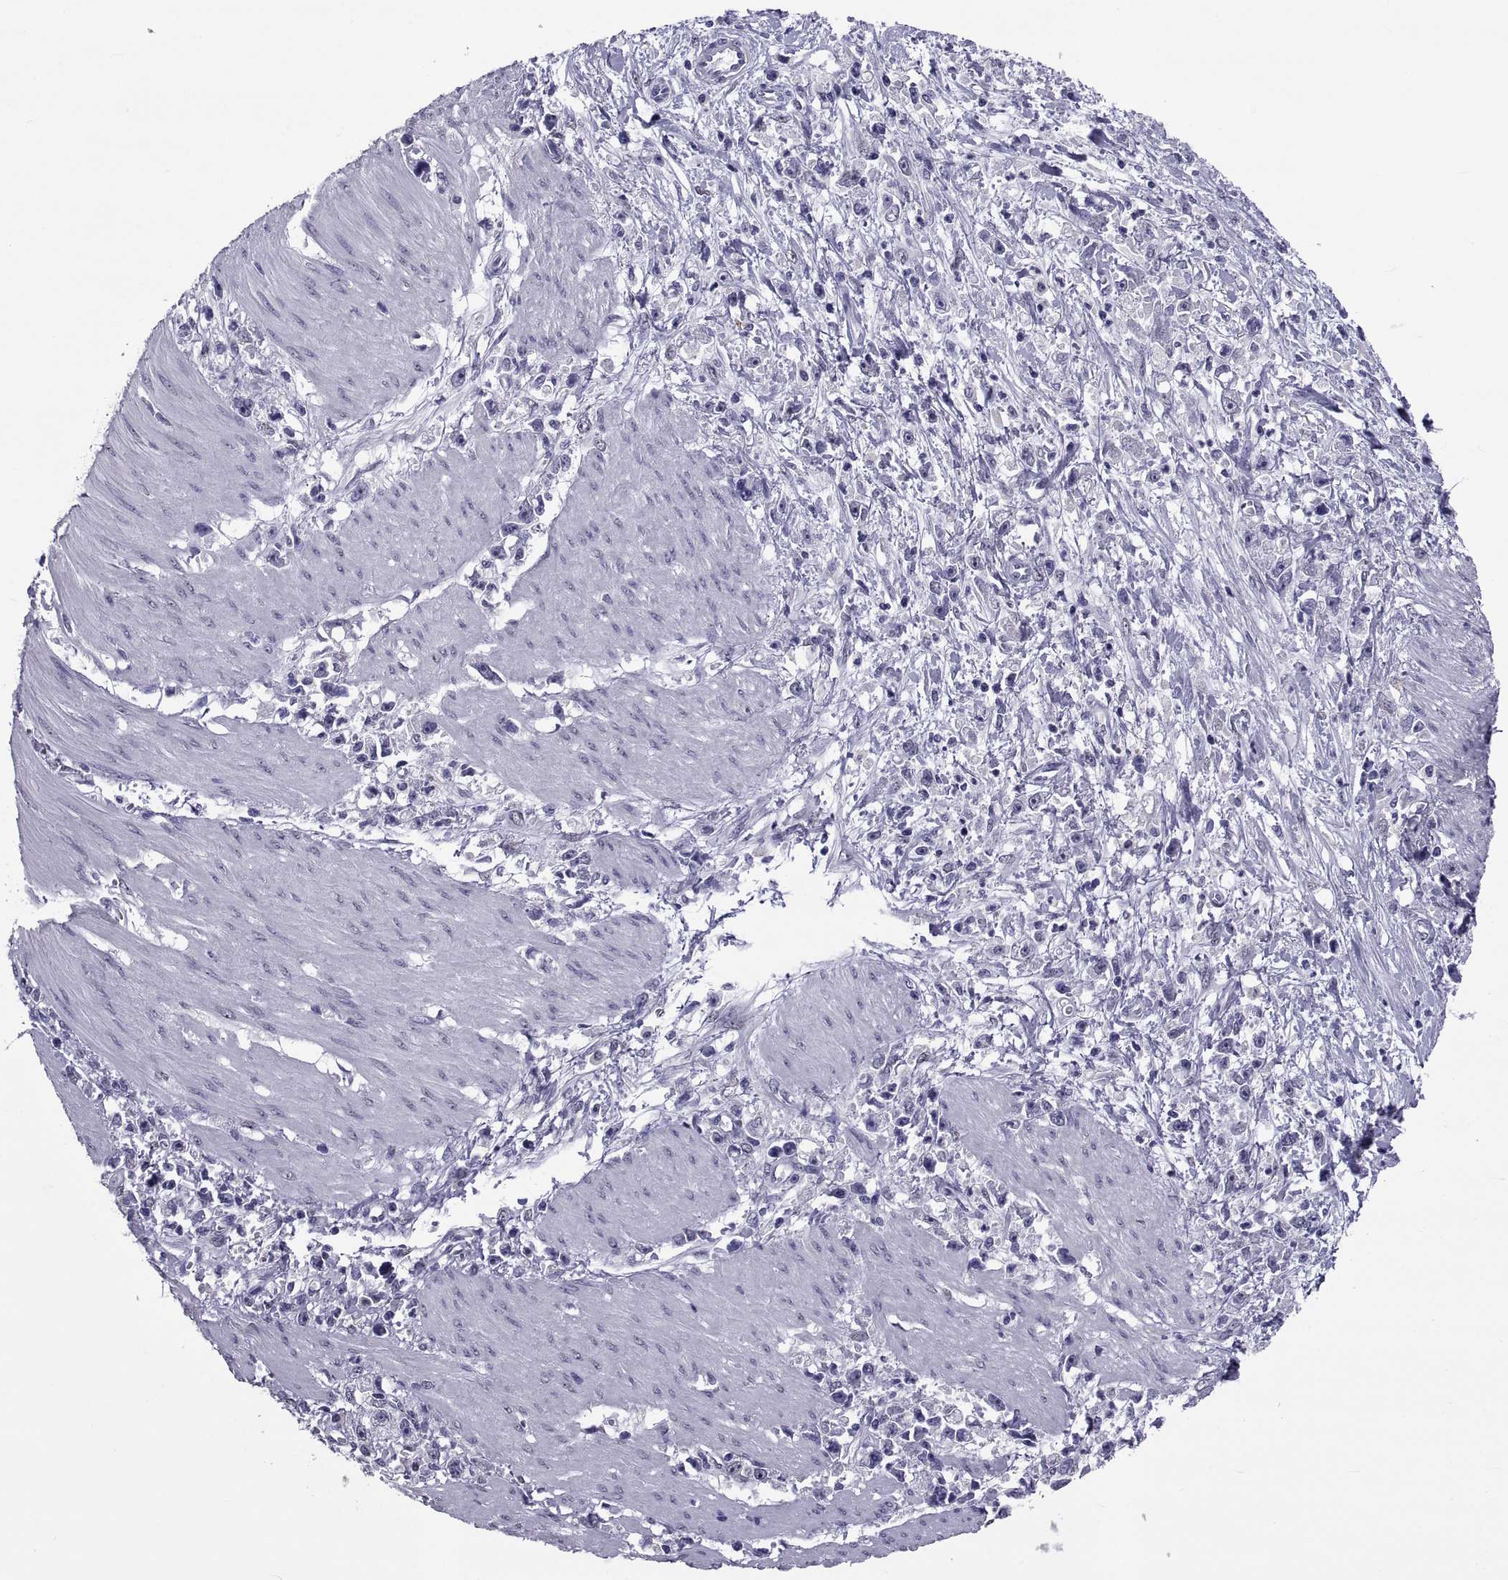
{"staining": {"intensity": "negative", "quantity": "none", "location": "none"}, "tissue": "stomach cancer", "cell_type": "Tumor cells", "image_type": "cancer", "snomed": [{"axis": "morphology", "description": "Adenocarcinoma, NOS"}, {"axis": "topography", "description": "Stomach"}], "caption": "Tumor cells are negative for brown protein staining in stomach adenocarcinoma.", "gene": "TGFBR3L", "patient": {"sex": "female", "age": 59}}